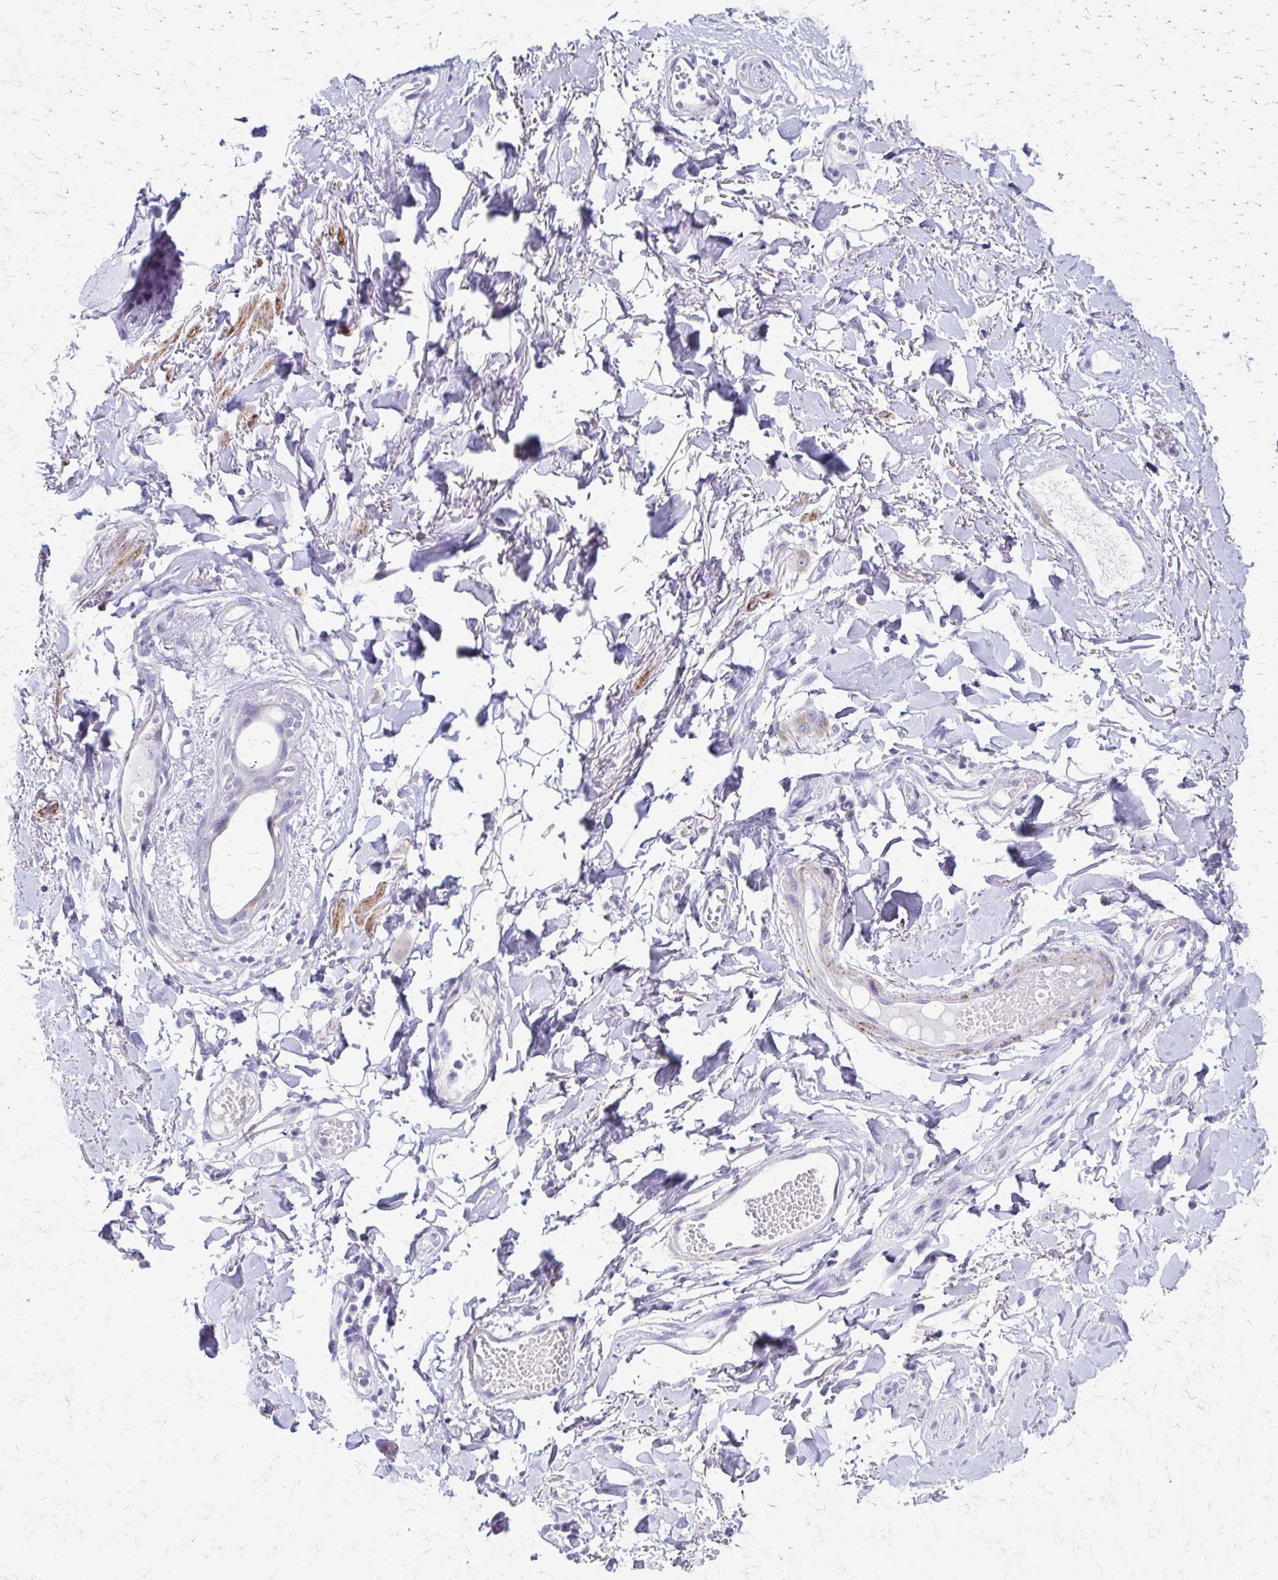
{"staining": {"intensity": "negative", "quantity": "none", "location": "none"}, "tissue": "adipose tissue", "cell_type": "Adipocytes", "image_type": "normal", "snomed": [{"axis": "morphology", "description": "Normal tissue, NOS"}, {"axis": "topography", "description": "Anal"}, {"axis": "topography", "description": "Peripheral nerve tissue"}], "caption": "This histopathology image is of normal adipose tissue stained with IHC to label a protein in brown with the nuclei are counter-stained blue. There is no staining in adipocytes.", "gene": "ZSCAN5B", "patient": {"sex": "male", "age": 78}}